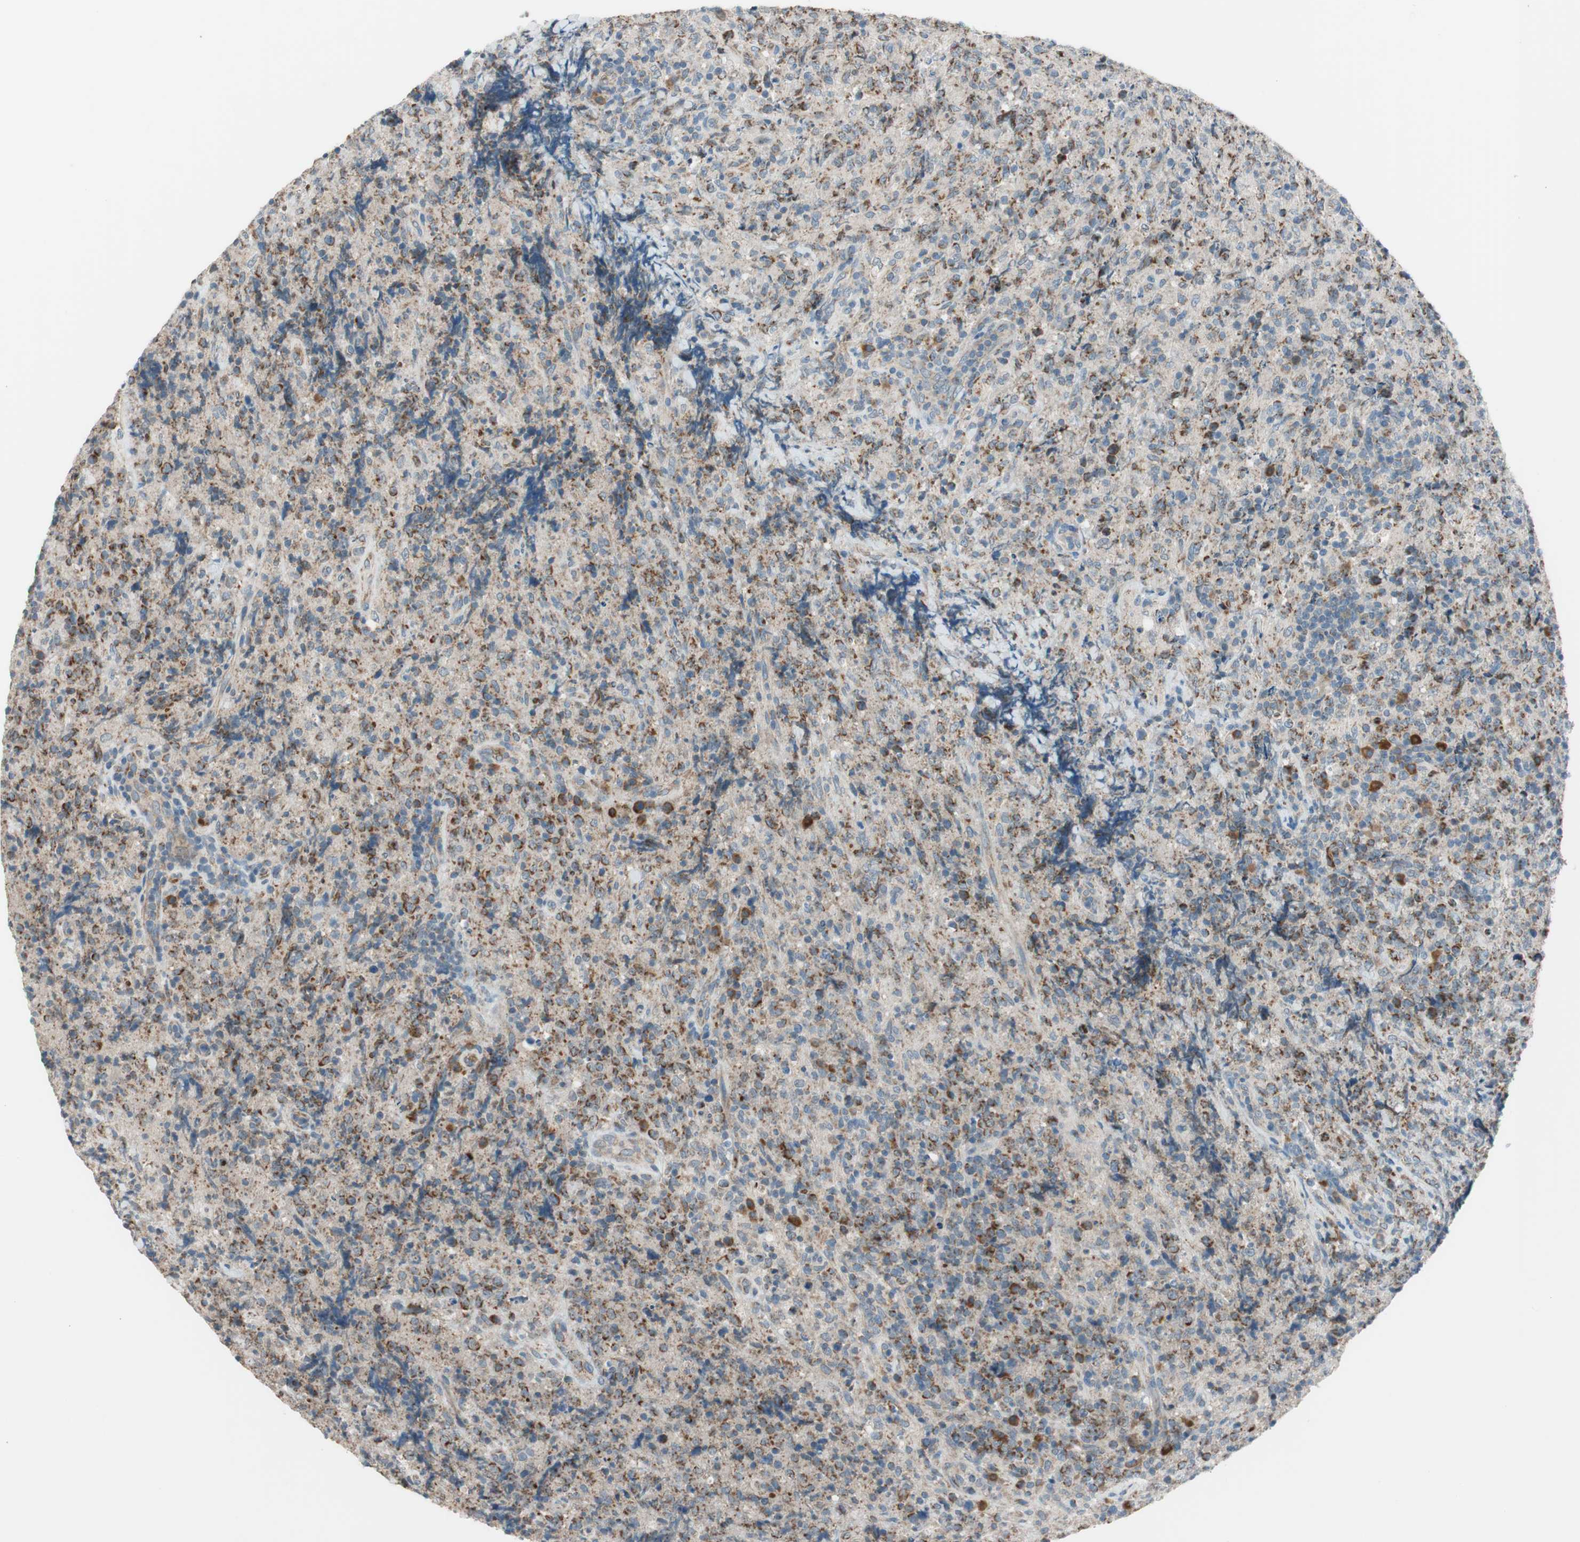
{"staining": {"intensity": "moderate", "quantity": "25%-75%", "location": "cytoplasmic/membranous"}, "tissue": "lymphoma", "cell_type": "Tumor cells", "image_type": "cancer", "snomed": [{"axis": "morphology", "description": "Malignant lymphoma, non-Hodgkin's type, High grade"}, {"axis": "topography", "description": "Tonsil"}], "caption": "Moderate cytoplasmic/membranous staining for a protein is present in about 25%-75% of tumor cells of lymphoma using immunohistochemistry.", "gene": "GYPC", "patient": {"sex": "female", "age": 36}}